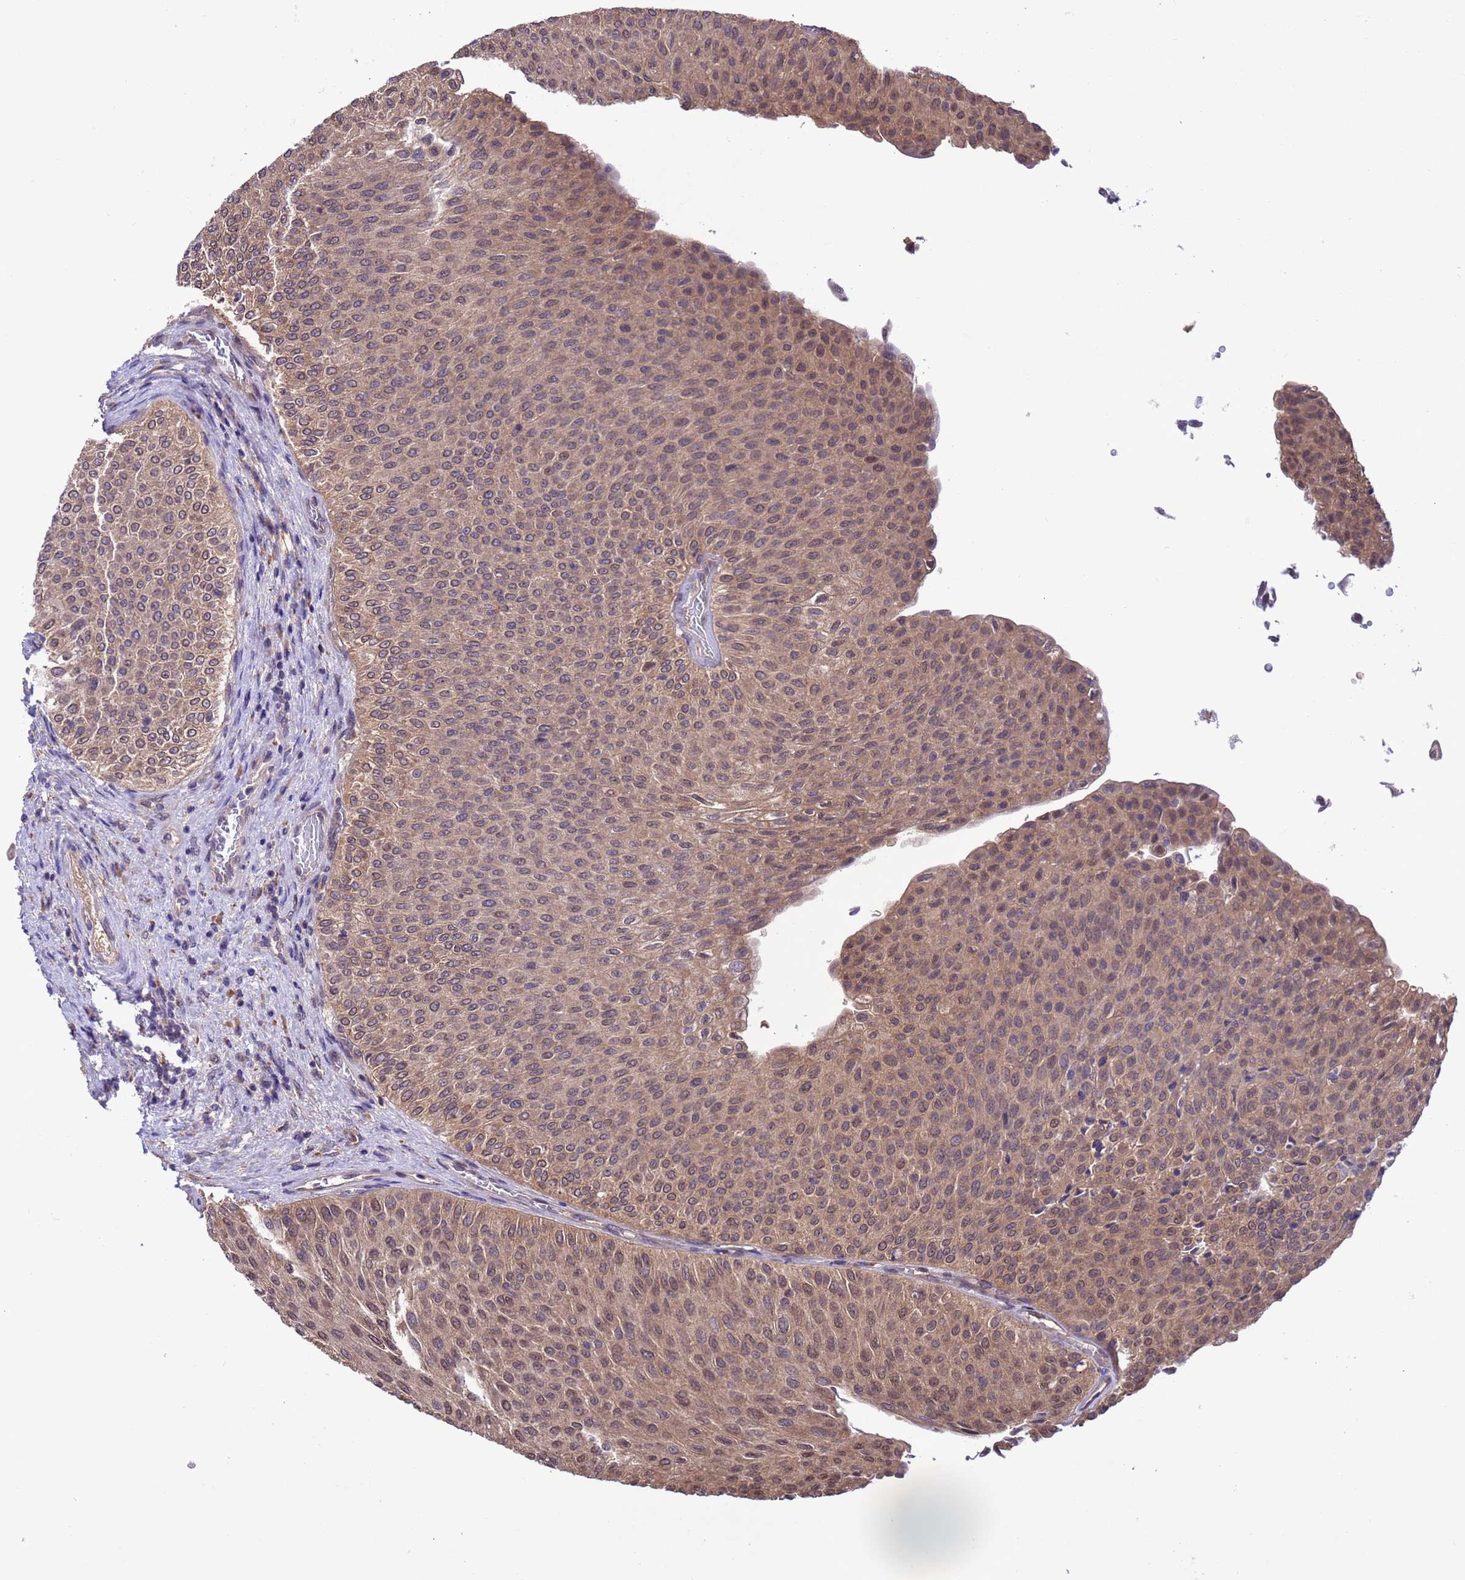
{"staining": {"intensity": "moderate", "quantity": "25%-75%", "location": "cytoplasmic/membranous,nuclear"}, "tissue": "urothelial cancer", "cell_type": "Tumor cells", "image_type": "cancer", "snomed": [{"axis": "morphology", "description": "Urothelial carcinoma, Low grade"}, {"axis": "topography", "description": "Urinary bladder"}], "caption": "A micrograph of urothelial cancer stained for a protein demonstrates moderate cytoplasmic/membranous and nuclear brown staining in tumor cells. Using DAB (brown) and hematoxylin (blue) stains, captured at high magnification using brightfield microscopy.", "gene": "ZFP69B", "patient": {"sex": "male", "age": 78}}